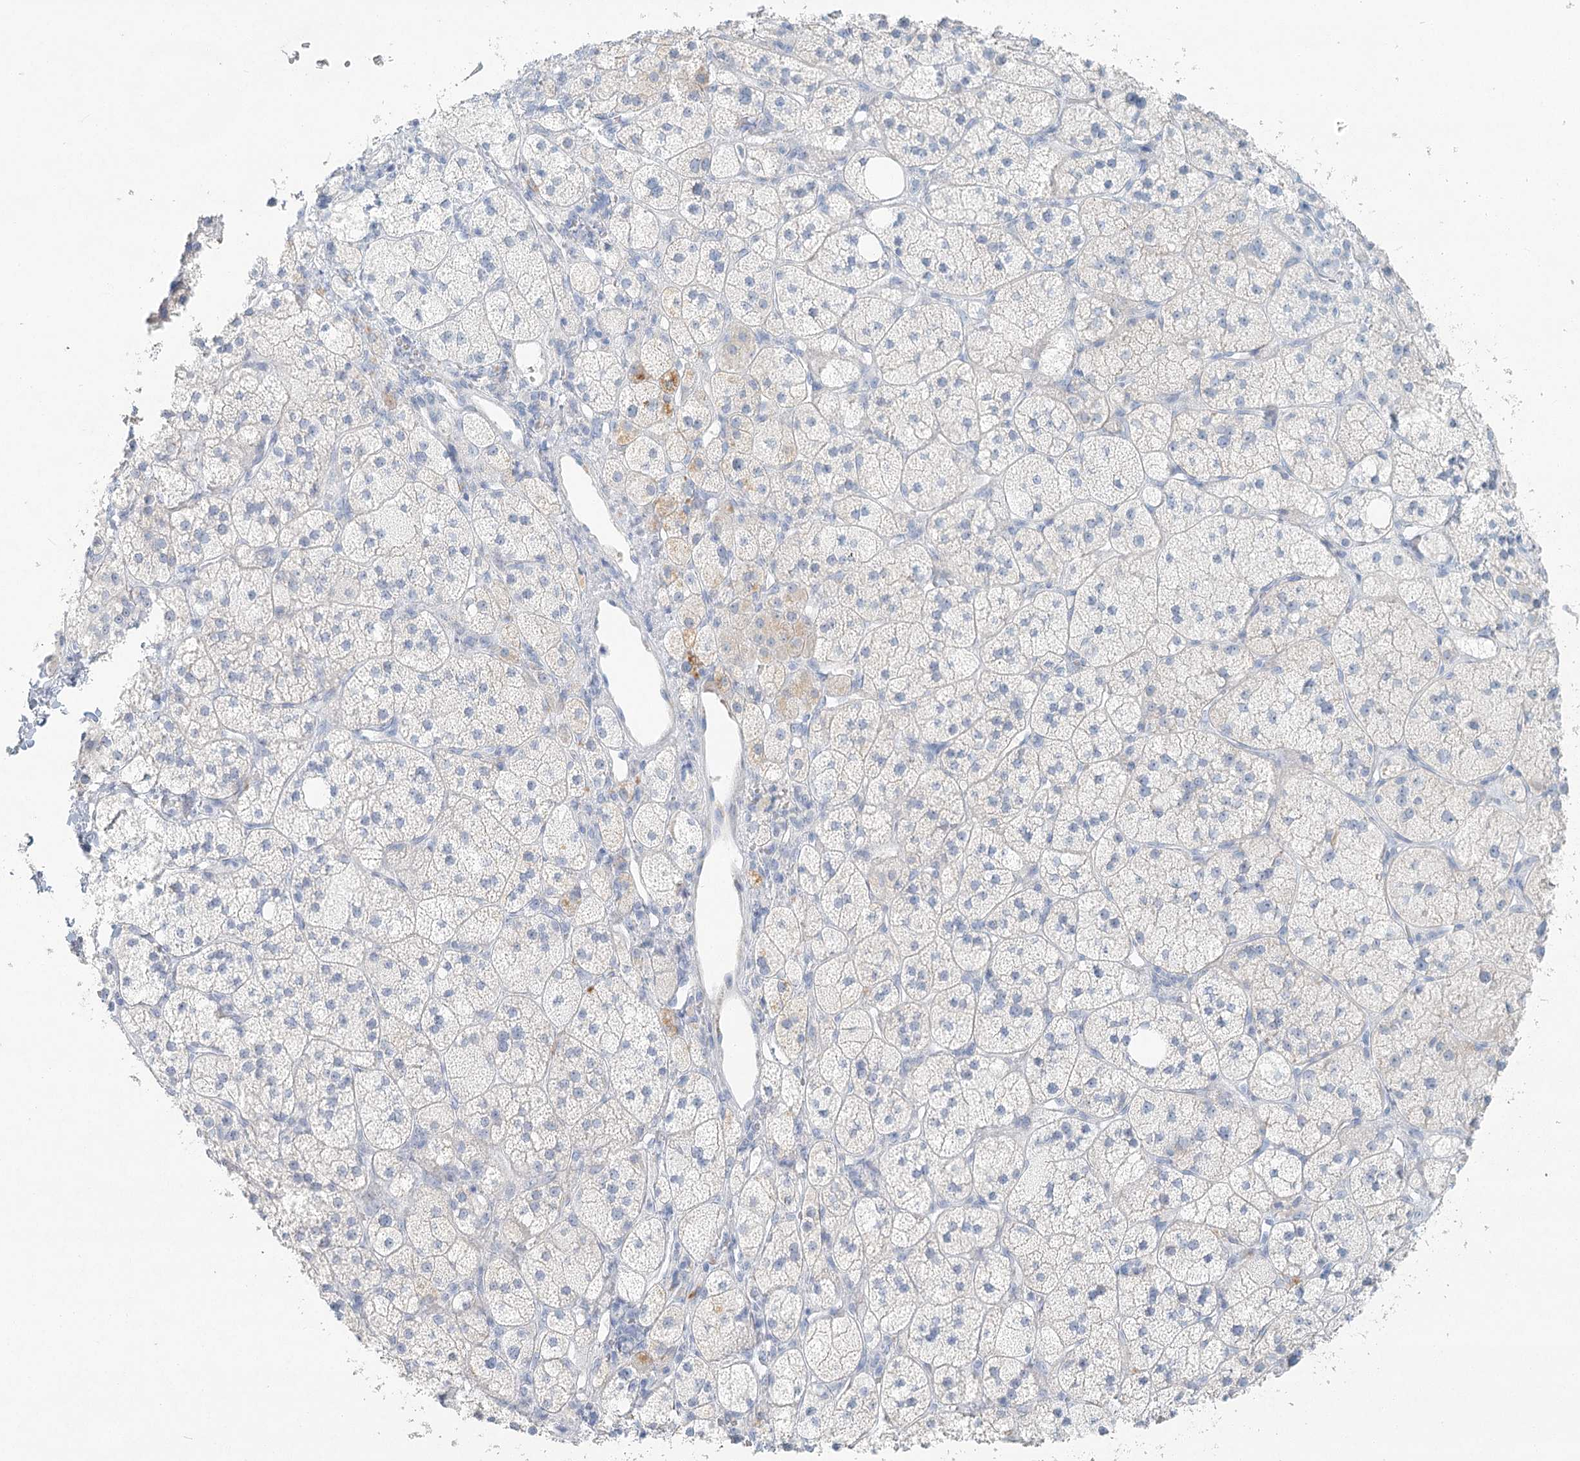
{"staining": {"intensity": "negative", "quantity": "none", "location": "none"}, "tissue": "adrenal gland", "cell_type": "Glandular cells", "image_type": "normal", "snomed": [{"axis": "morphology", "description": "Normal tissue, NOS"}, {"axis": "topography", "description": "Adrenal gland"}], "caption": "Immunohistochemical staining of benign adrenal gland shows no significant expression in glandular cells. (Stains: DAB (3,3'-diaminobenzidine) IHC with hematoxylin counter stain, Microscopy: brightfield microscopy at high magnification).", "gene": "LRP2BP", "patient": {"sex": "male", "age": 61}}